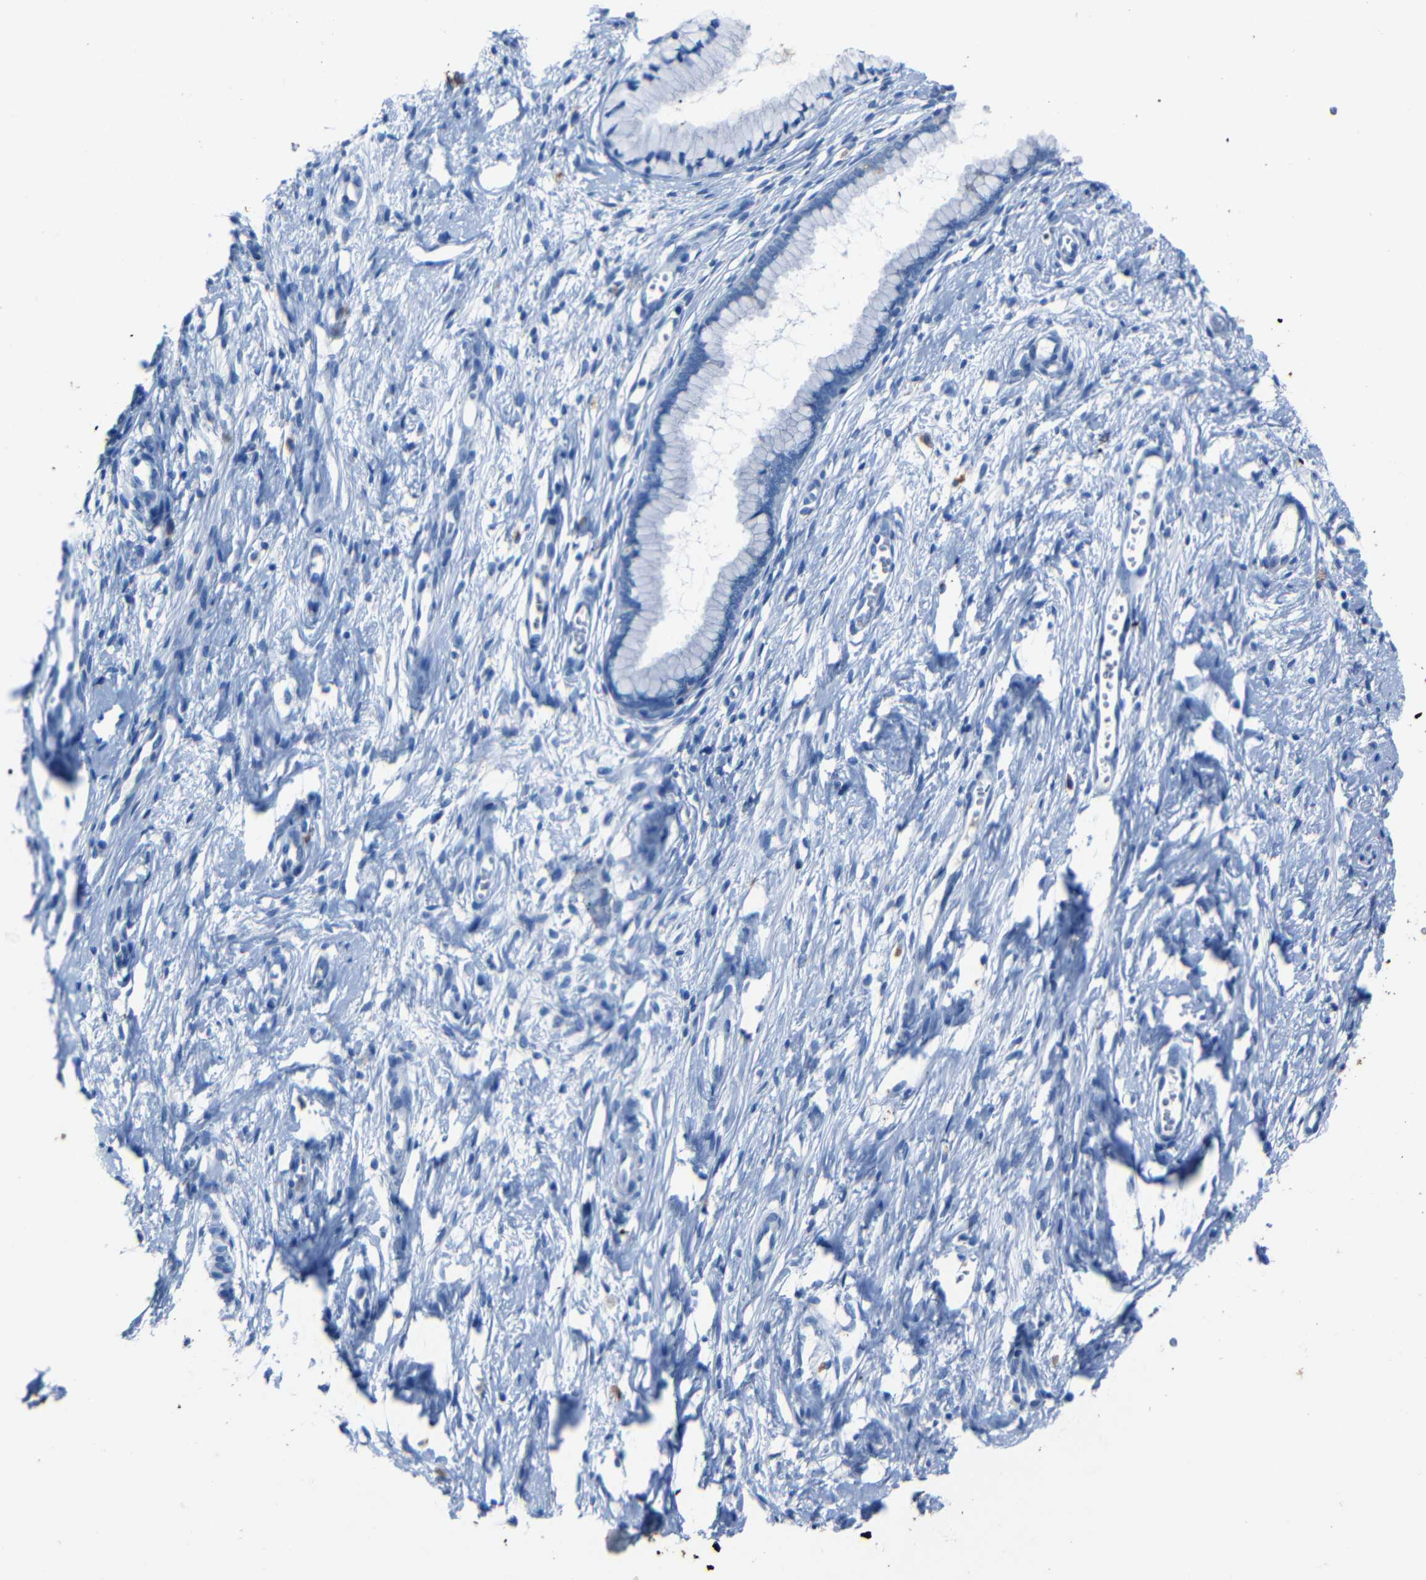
{"staining": {"intensity": "negative", "quantity": "none", "location": "none"}, "tissue": "cervix", "cell_type": "Glandular cells", "image_type": "normal", "snomed": [{"axis": "morphology", "description": "Normal tissue, NOS"}, {"axis": "topography", "description": "Cervix"}], "caption": "Benign cervix was stained to show a protein in brown. There is no significant expression in glandular cells. (DAB (3,3'-diaminobenzidine) immunohistochemistry (IHC) with hematoxylin counter stain).", "gene": "CLDN11", "patient": {"sex": "female", "age": 65}}